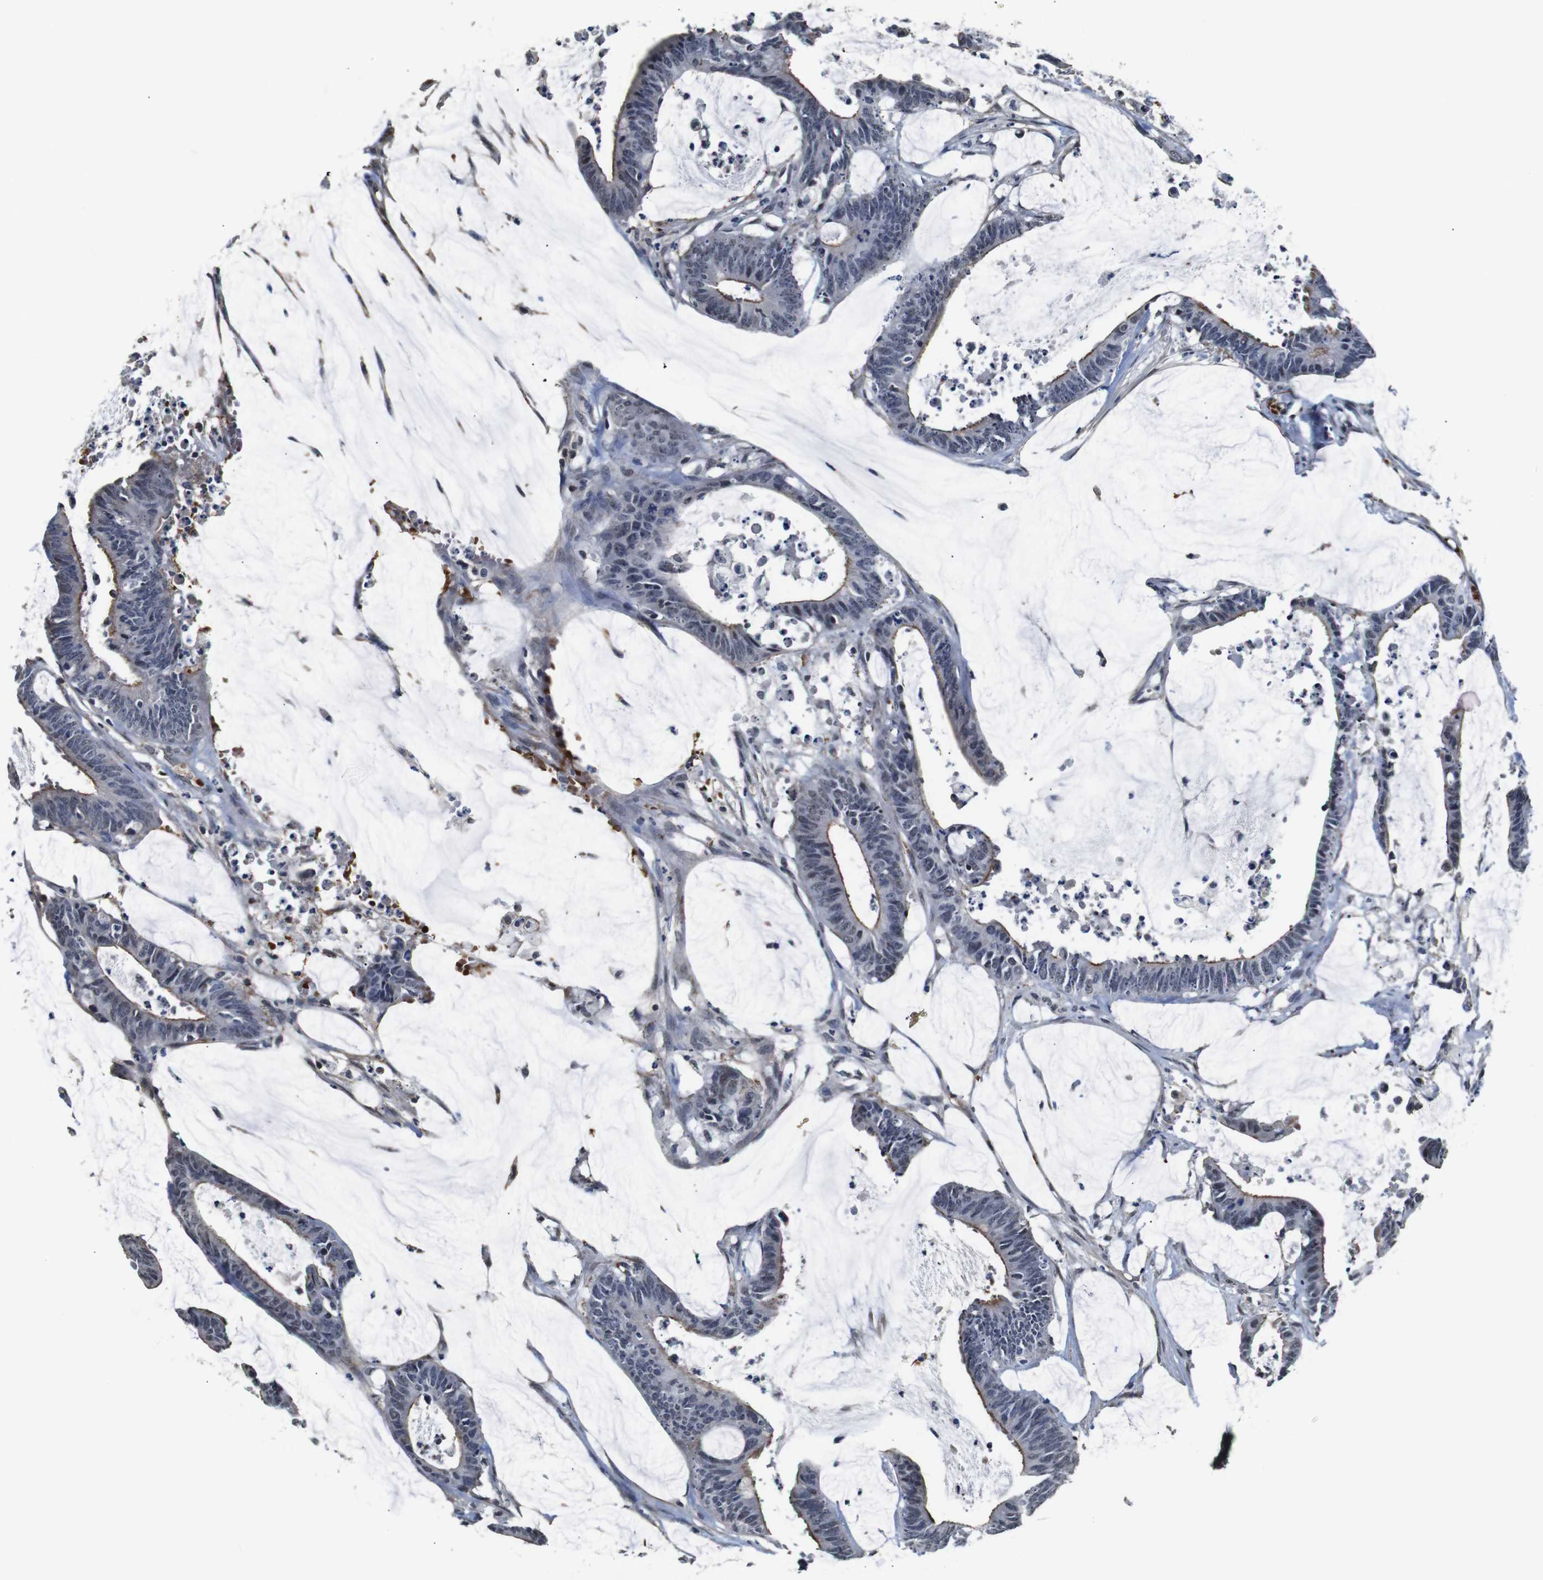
{"staining": {"intensity": "moderate", "quantity": "25%-75%", "location": "cytoplasmic/membranous"}, "tissue": "colorectal cancer", "cell_type": "Tumor cells", "image_type": "cancer", "snomed": [{"axis": "morphology", "description": "Adenocarcinoma, NOS"}, {"axis": "topography", "description": "Rectum"}], "caption": "This is a photomicrograph of IHC staining of adenocarcinoma (colorectal), which shows moderate expression in the cytoplasmic/membranous of tumor cells.", "gene": "ILDR2", "patient": {"sex": "female", "age": 66}}